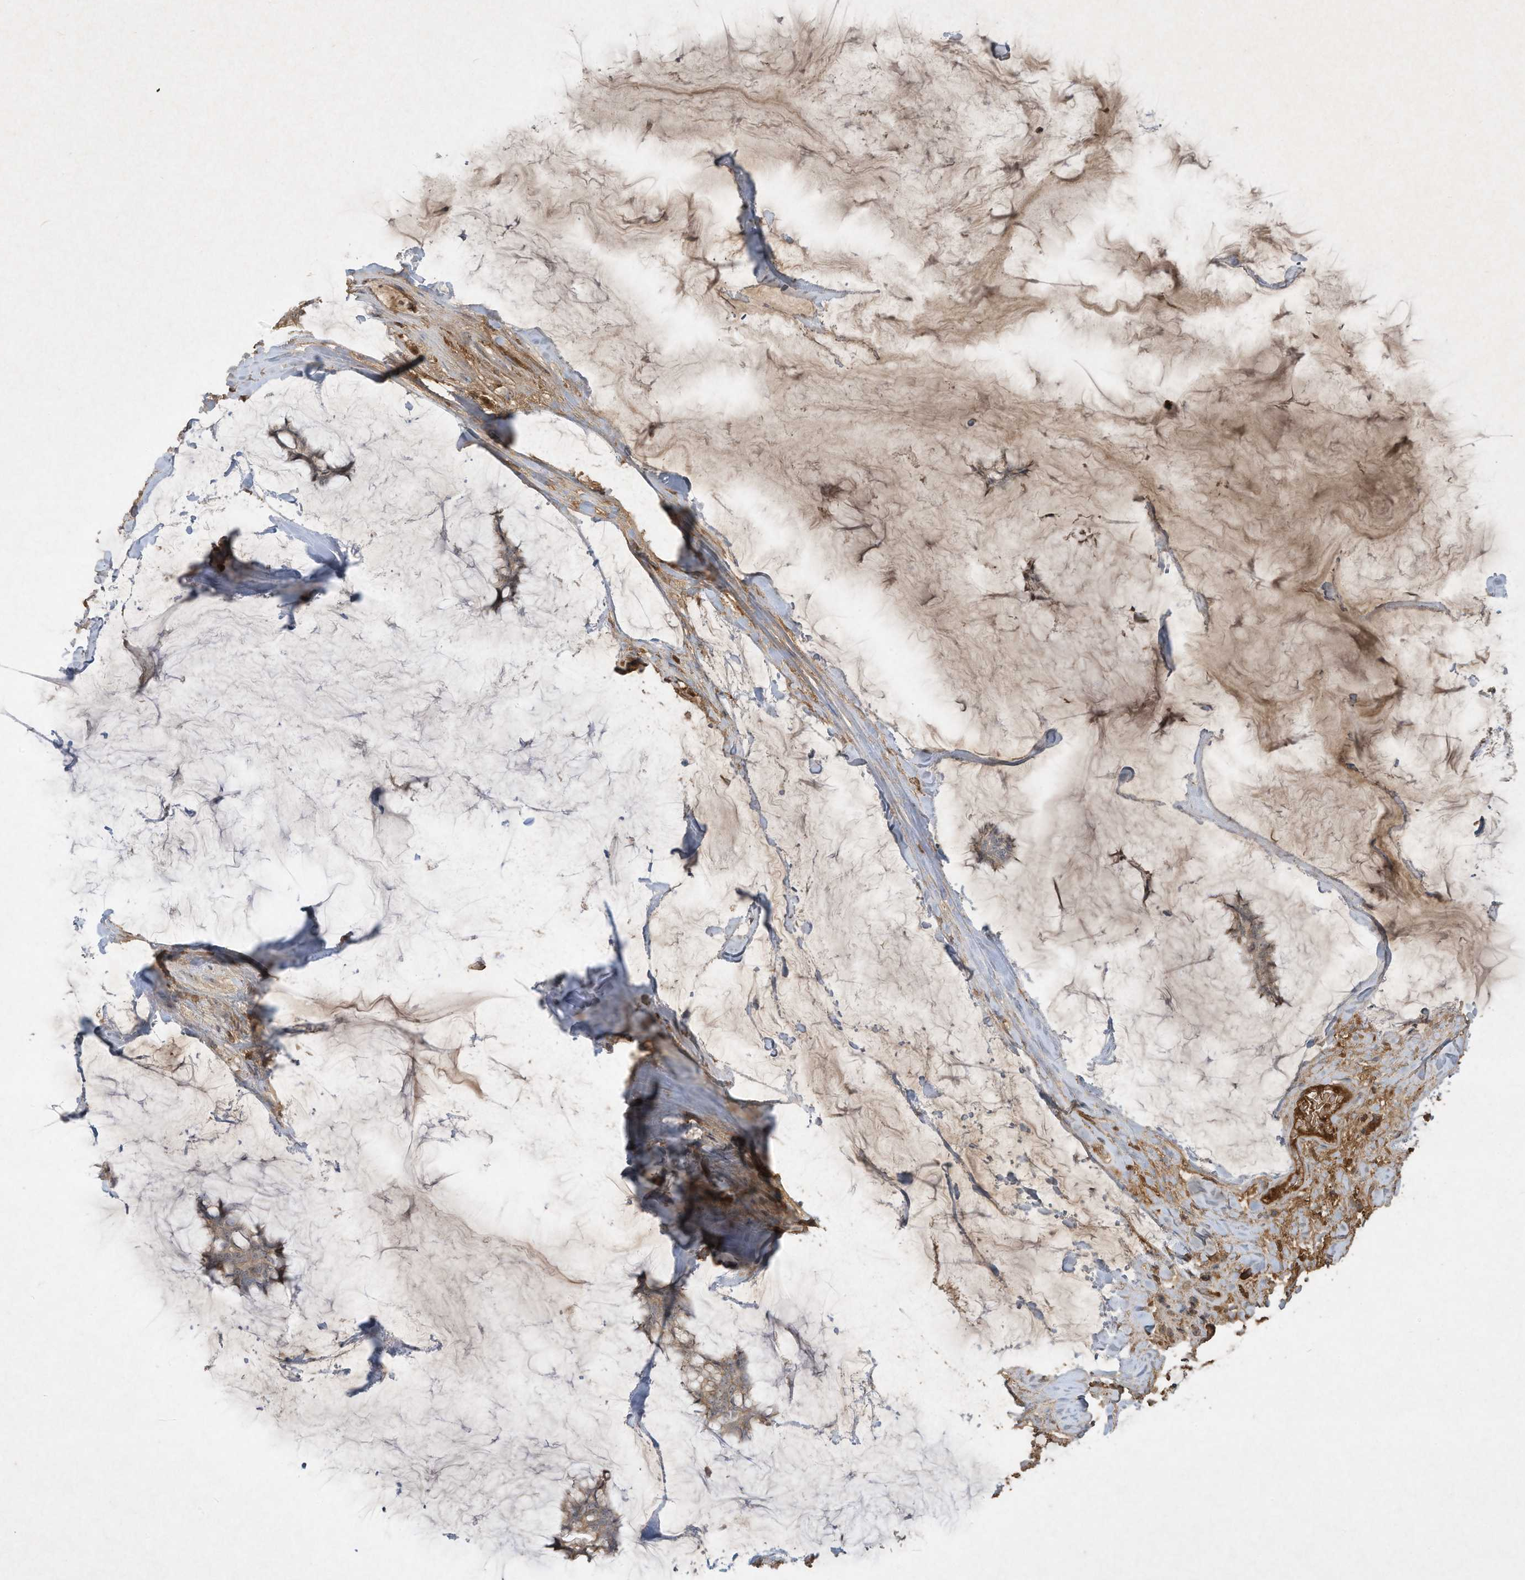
{"staining": {"intensity": "weak", "quantity": ">75%", "location": "cytoplasmic/membranous"}, "tissue": "breast cancer", "cell_type": "Tumor cells", "image_type": "cancer", "snomed": [{"axis": "morphology", "description": "Duct carcinoma"}, {"axis": "topography", "description": "Breast"}], "caption": "Immunohistochemistry of breast intraductal carcinoma demonstrates low levels of weak cytoplasmic/membranous positivity in approximately >75% of tumor cells.", "gene": "FETUB", "patient": {"sex": "female", "age": 93}}